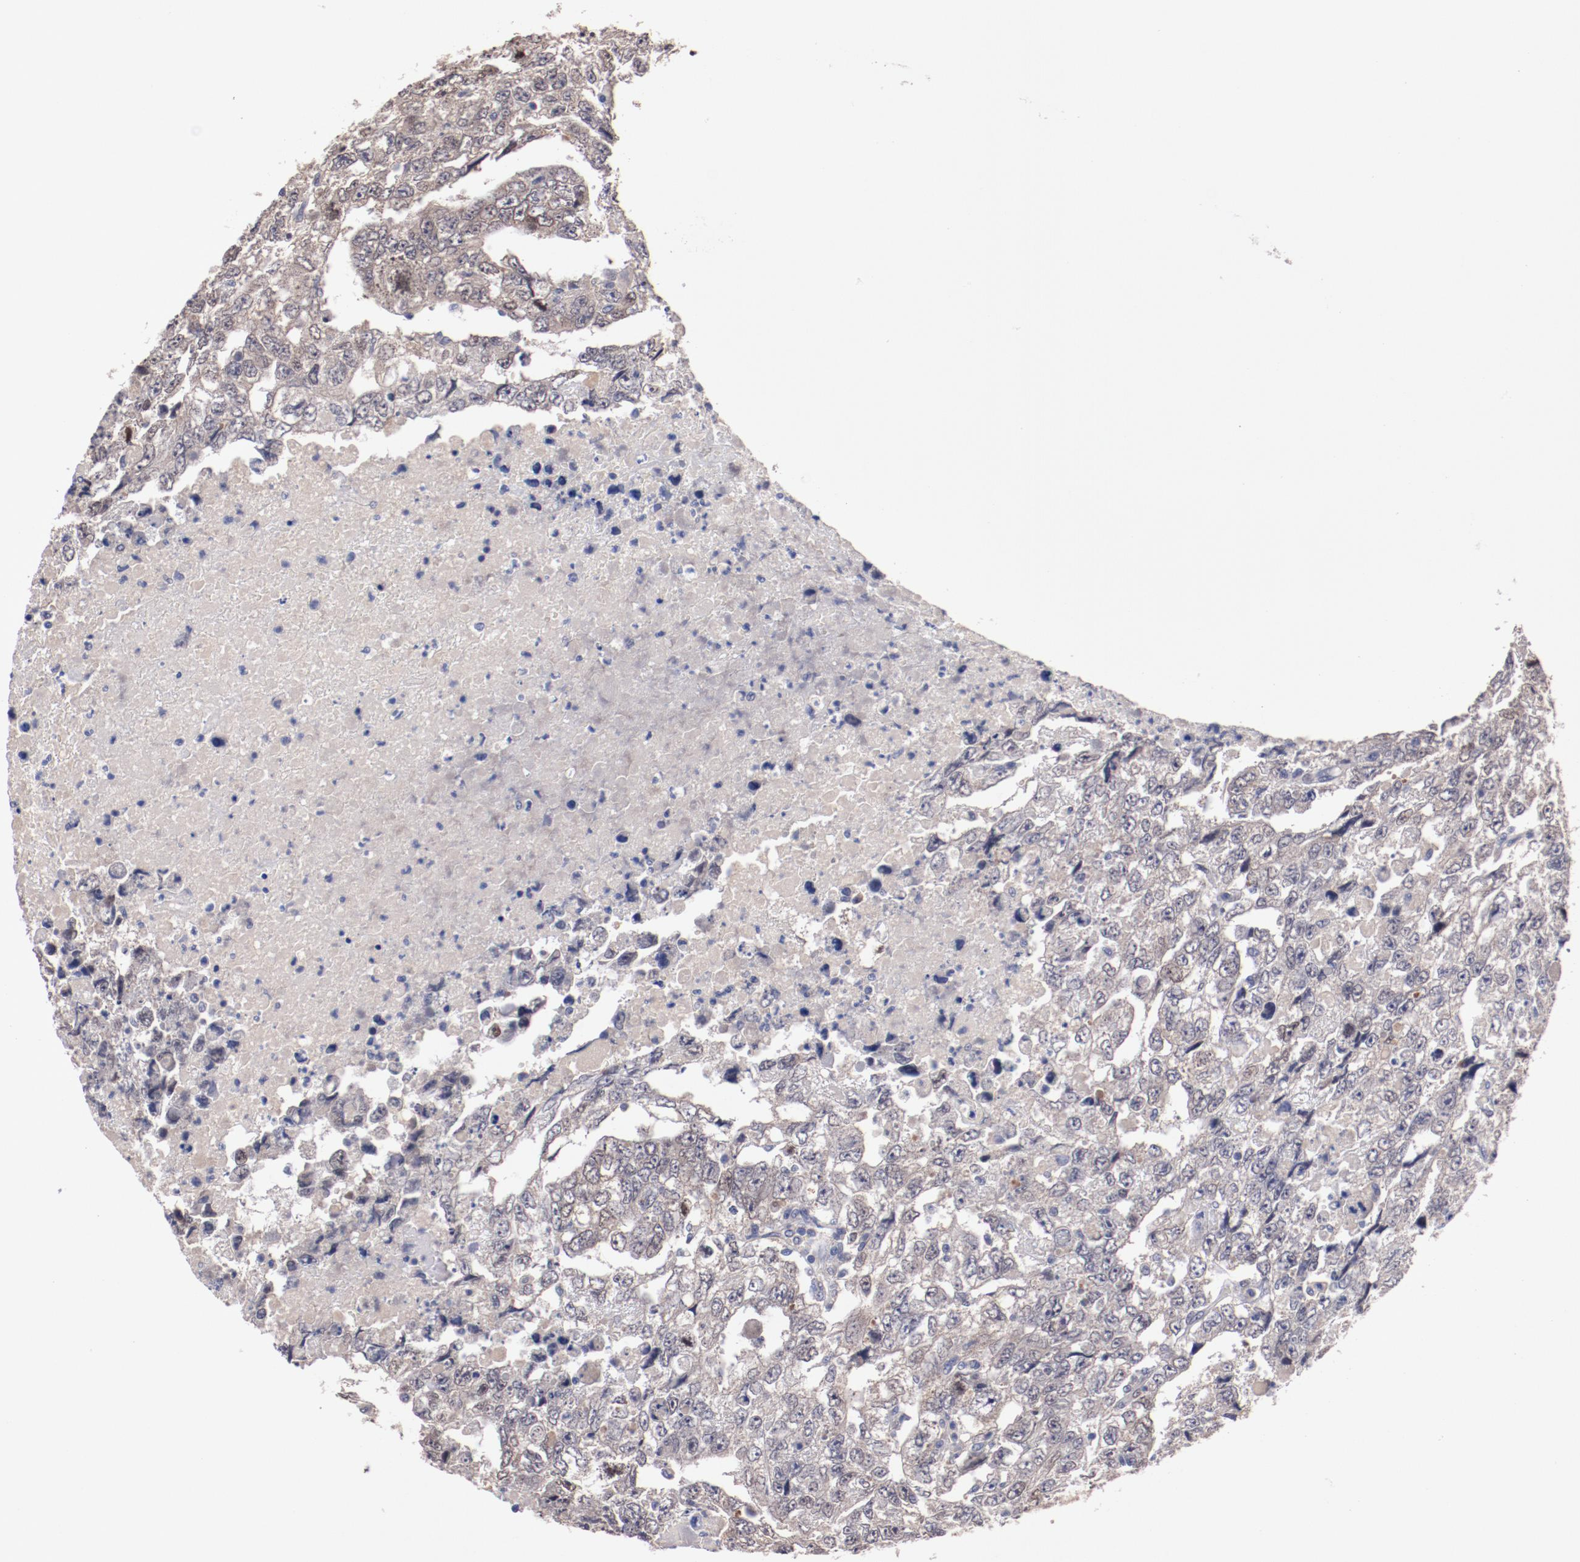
{"staining": {"intensity": "weak", "quantity": "25%-75%", "location": "cytoplasmic/membranous"}, "tissue": "testis cancer", "cell_type": "Tumor cells", "image_type": "cancer", "snomed": [{"axis": "morphology", "description": "Carcinoma, Embryonal, NOS"}, {"axis": "topography", "description": "Testis"}], "caption": "Human testis cancer (embryonal carcinoma) stained with a protein marker shows weak staining in tumor cells.", "gene": "FAM81A", "patient": {"sex": "male", "age": 36}}